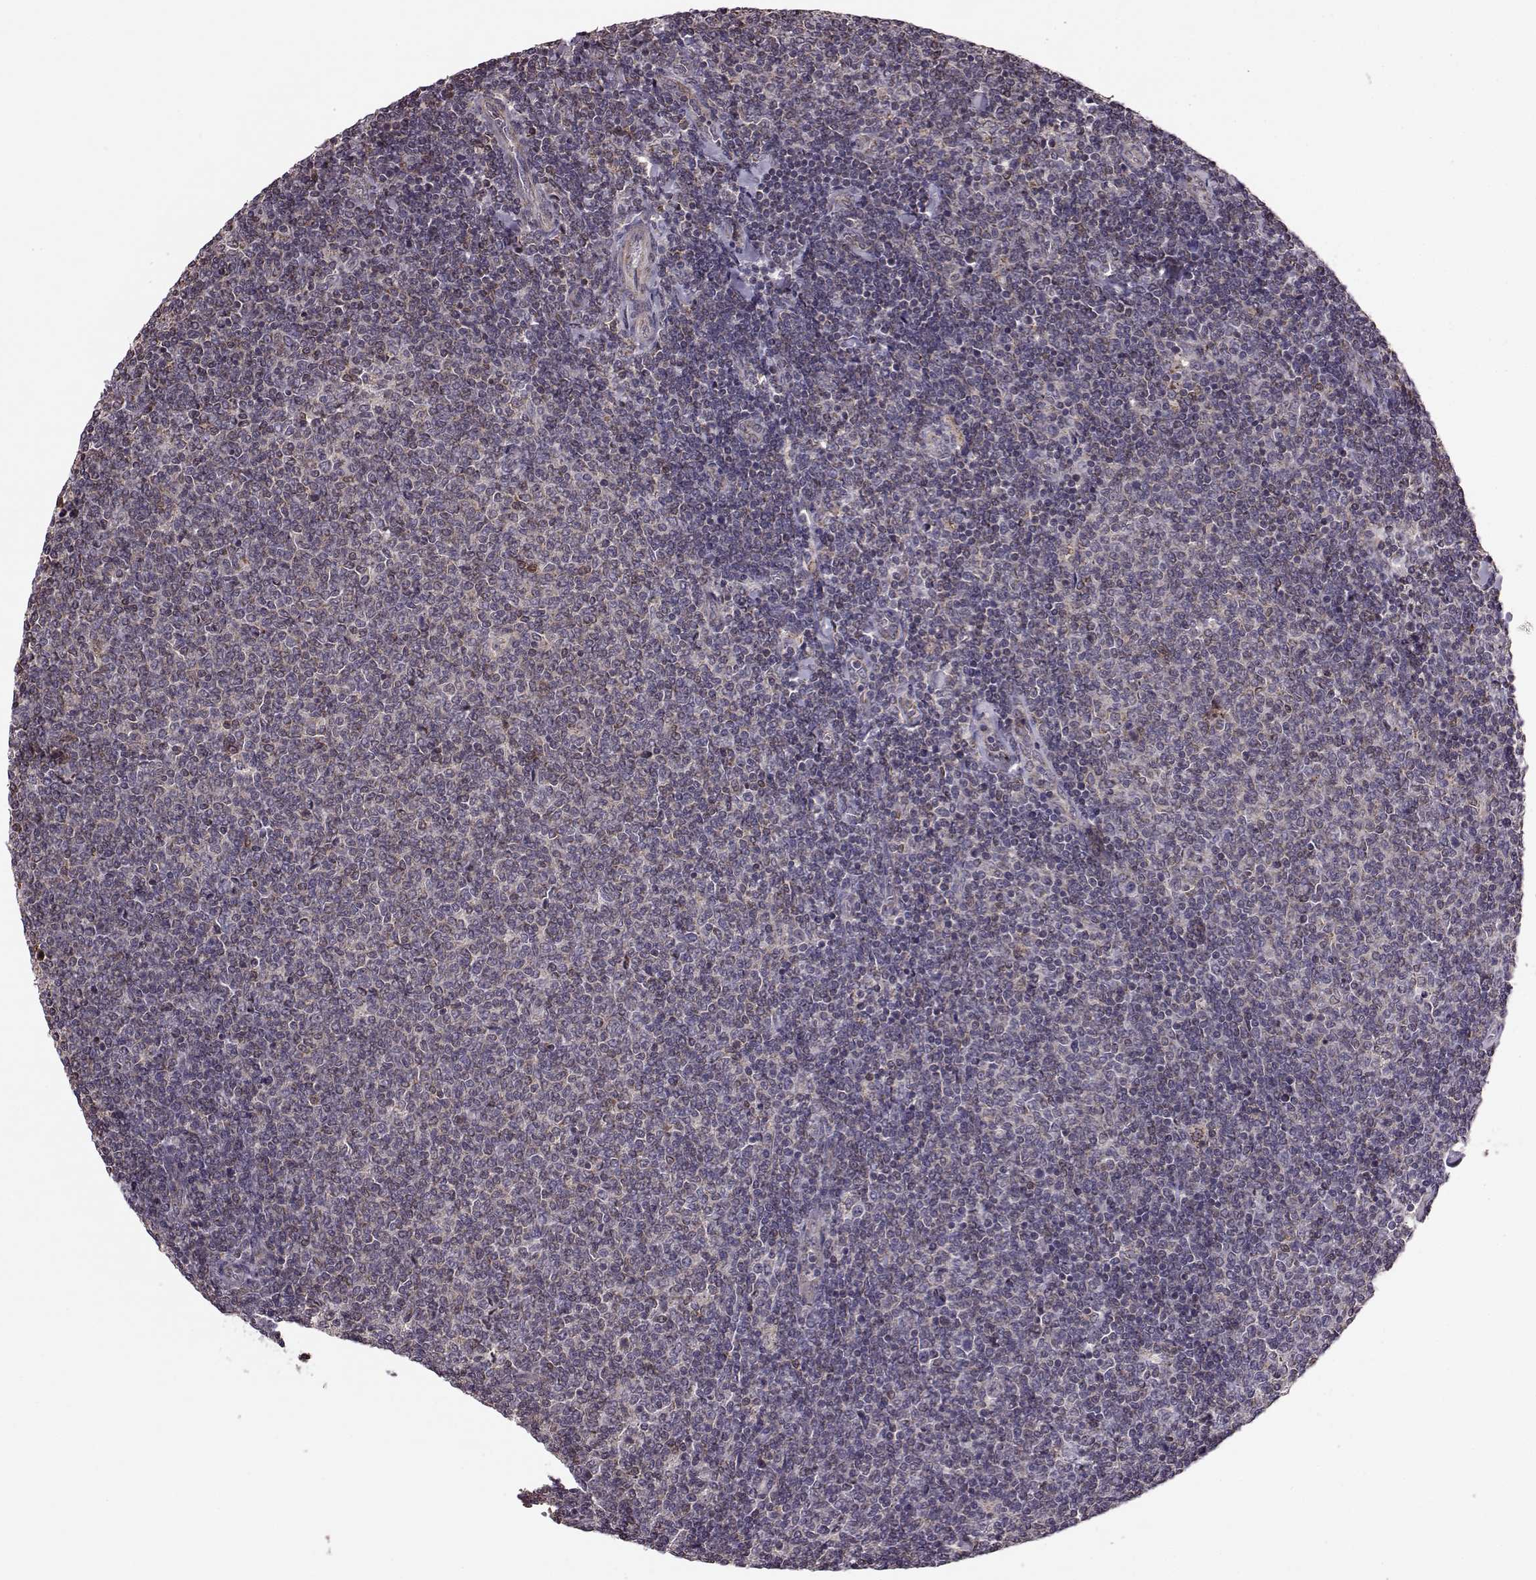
{"staining": {"intensity": "negative", "quantity": "none", "location": "none"}, "tissue": "lymphoma", "cell_type": "Tumor cells", "image_type": "cancer", "snomed": [{"axis": "morphology", "description": "Malignant lymphoma, non-Hodgkin's type, Low grade"}, {"axis": "topography", "description": "Lymph node"}], "caption": "There is no significant expression in tumor cells of malignant lymphoma, non-Hodgkin's type (low-grade). The staining is performed using DAB (3,3'-diaminobenzidine) brown chromogen with nuclei counter-stained in using hematoxylin.", "gene": "PUDP", "patient": {"sex": "male", "age": 52}}